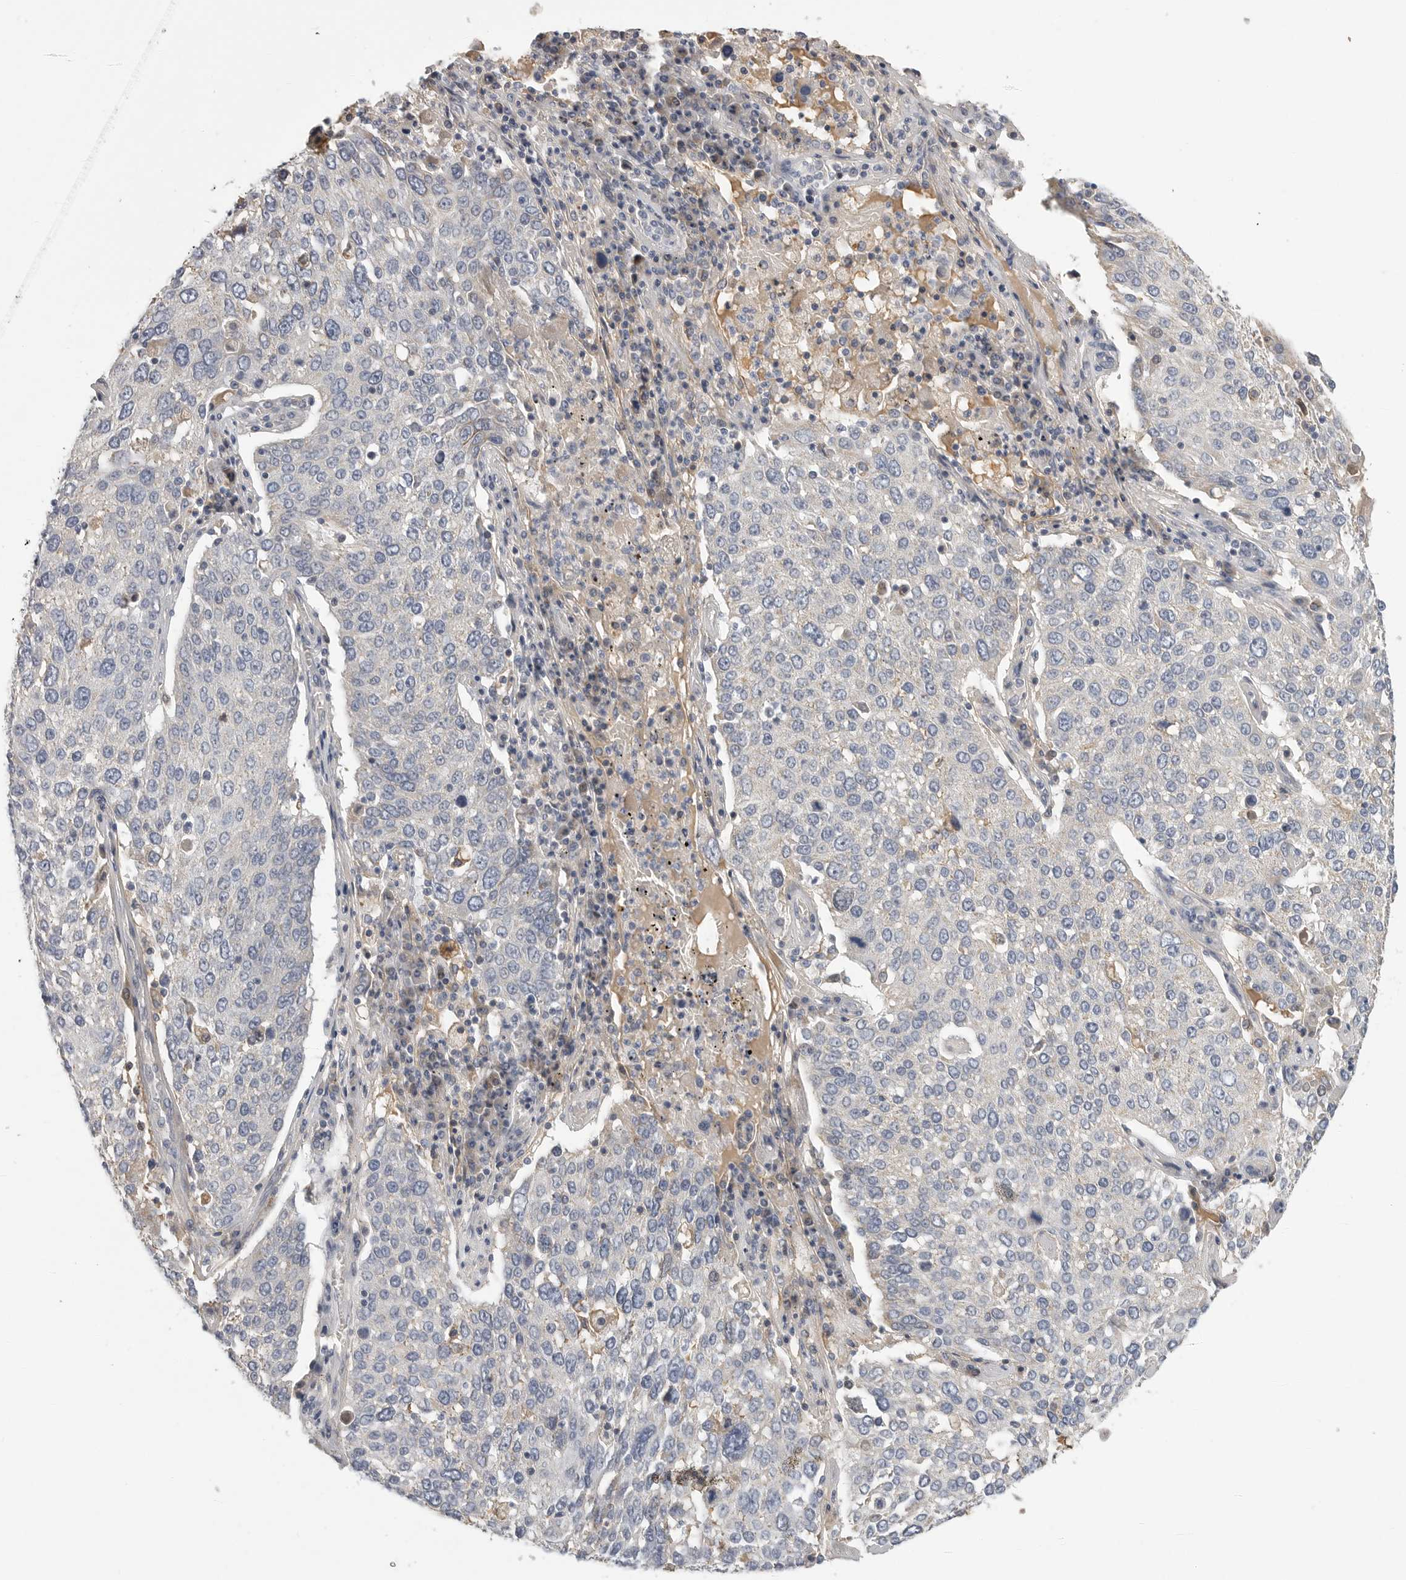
{"staining": {"intensity": "weak", "quantity": "<25%", "location": "cytoplasmic/membranous"}, "tissue": "lung cancer", "cell_type": "Tumor cells", "image_type": "cancer", "snomed": [{"axis": "morphology", "description": "Squamous cell carcinoma, NOS"}, {"axis": "topography", "description": "Lung"}], "caption": "This is a histopathology image of IHC staining of lung cancer (squamous cell carcinoma), which shows no positivity in tumor cells.", "gene": "SDC3", "patient": {"sex": "male", "age": 65}}